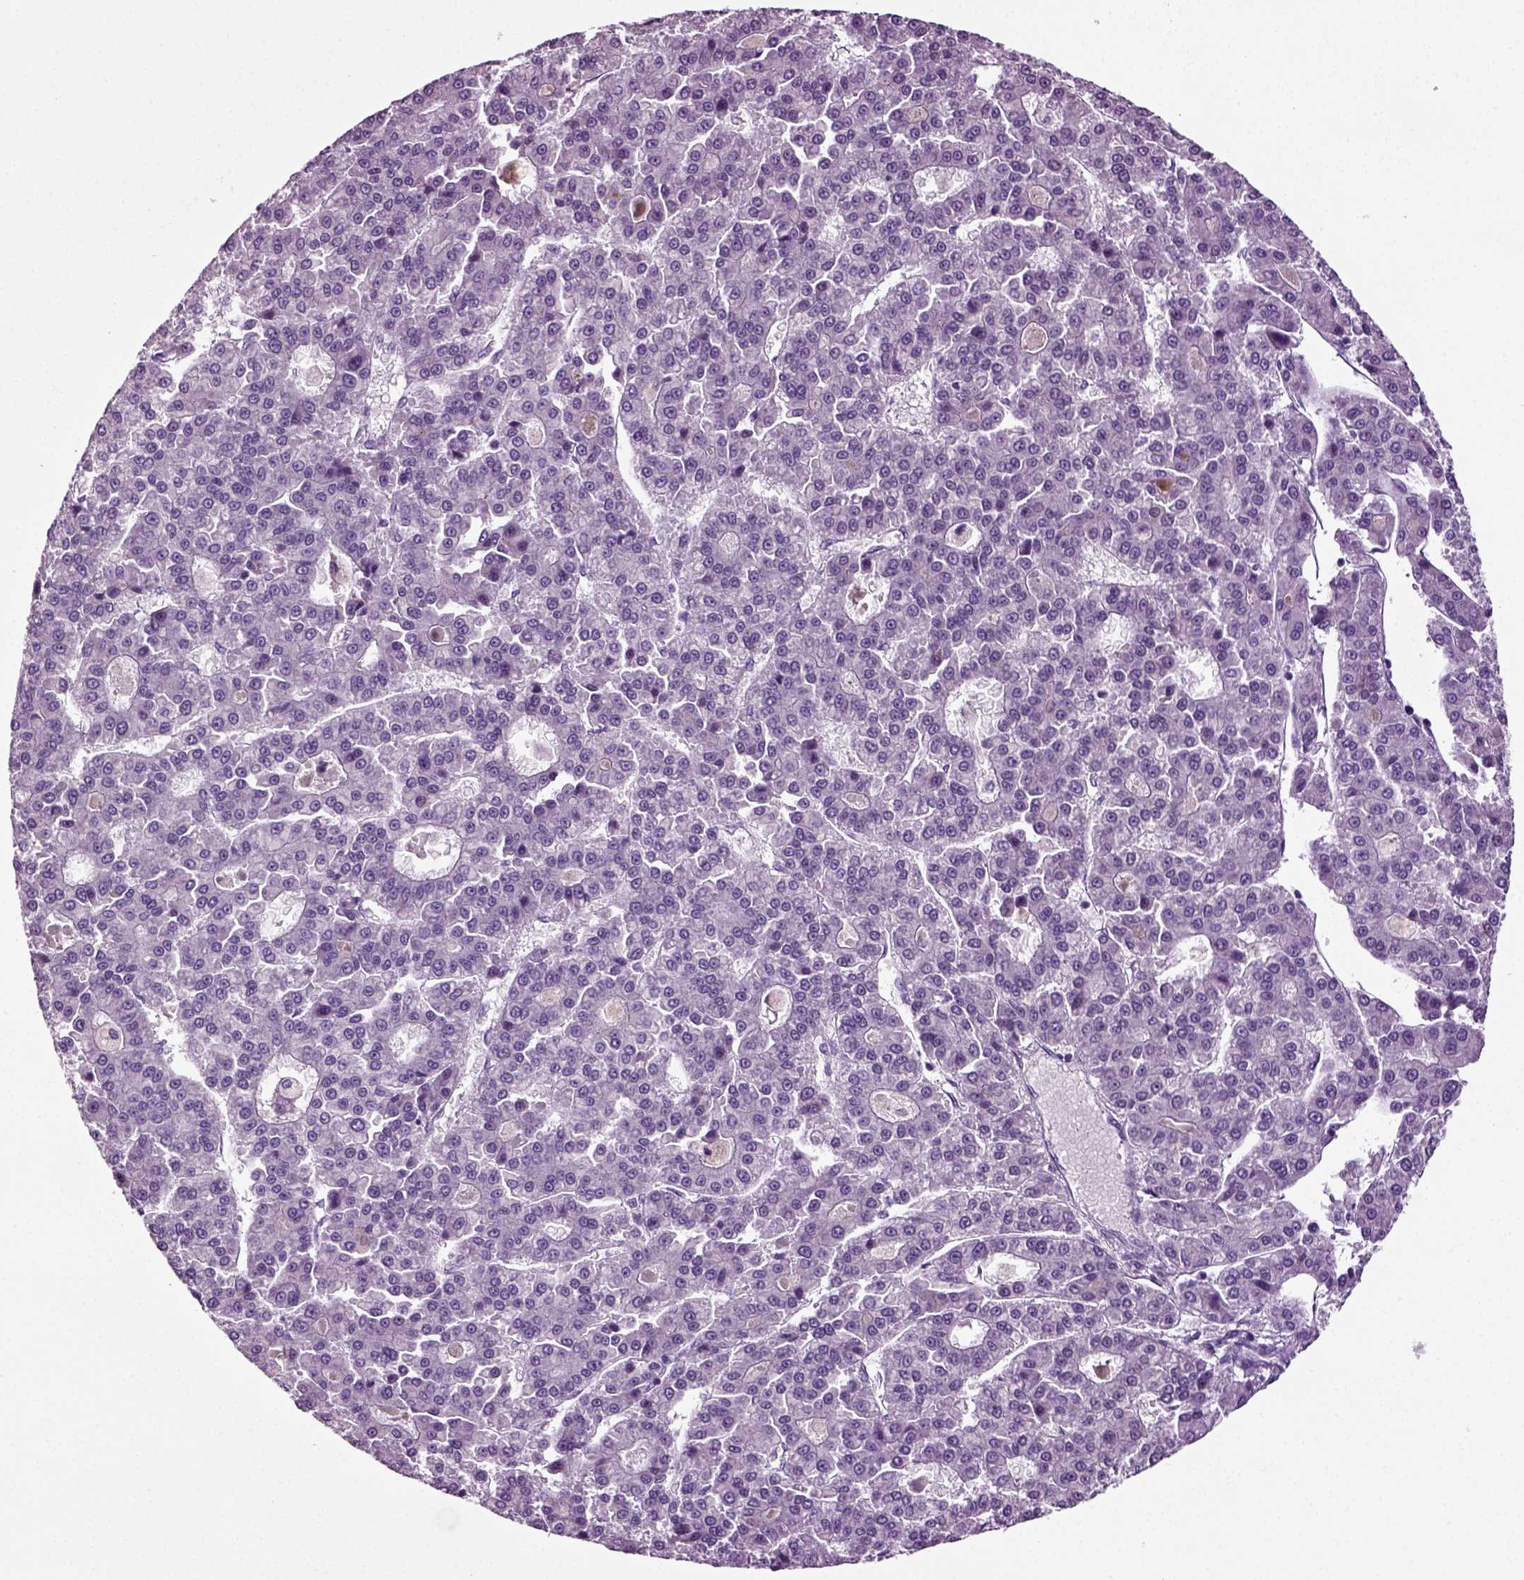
{"staining": {"intensity": "negative", "quantity": "none", "location": "none"}, "tissue": "liver cancer", "cell_type": "Tumor cells", "image_type": "cancer", "snomed": [{"axis": "morphology", "description": "Carcinoma, Hepatocellular, NOS"}, {"axis": "topography", "description": "Liver"}], "caption": "An immunohistochemistry (IHC) photomicrograph of hepatocellular carcinoma (liver) is shown. There is no staining in tumor cells of hepatocellular carcinoma (liver). (DAB (3,3'-diaminobenzidine) immunohistochemistry with hematoxylin counter stain).", "gene": "DNAH10", "patient": {"sex": "male", "age": 70}}